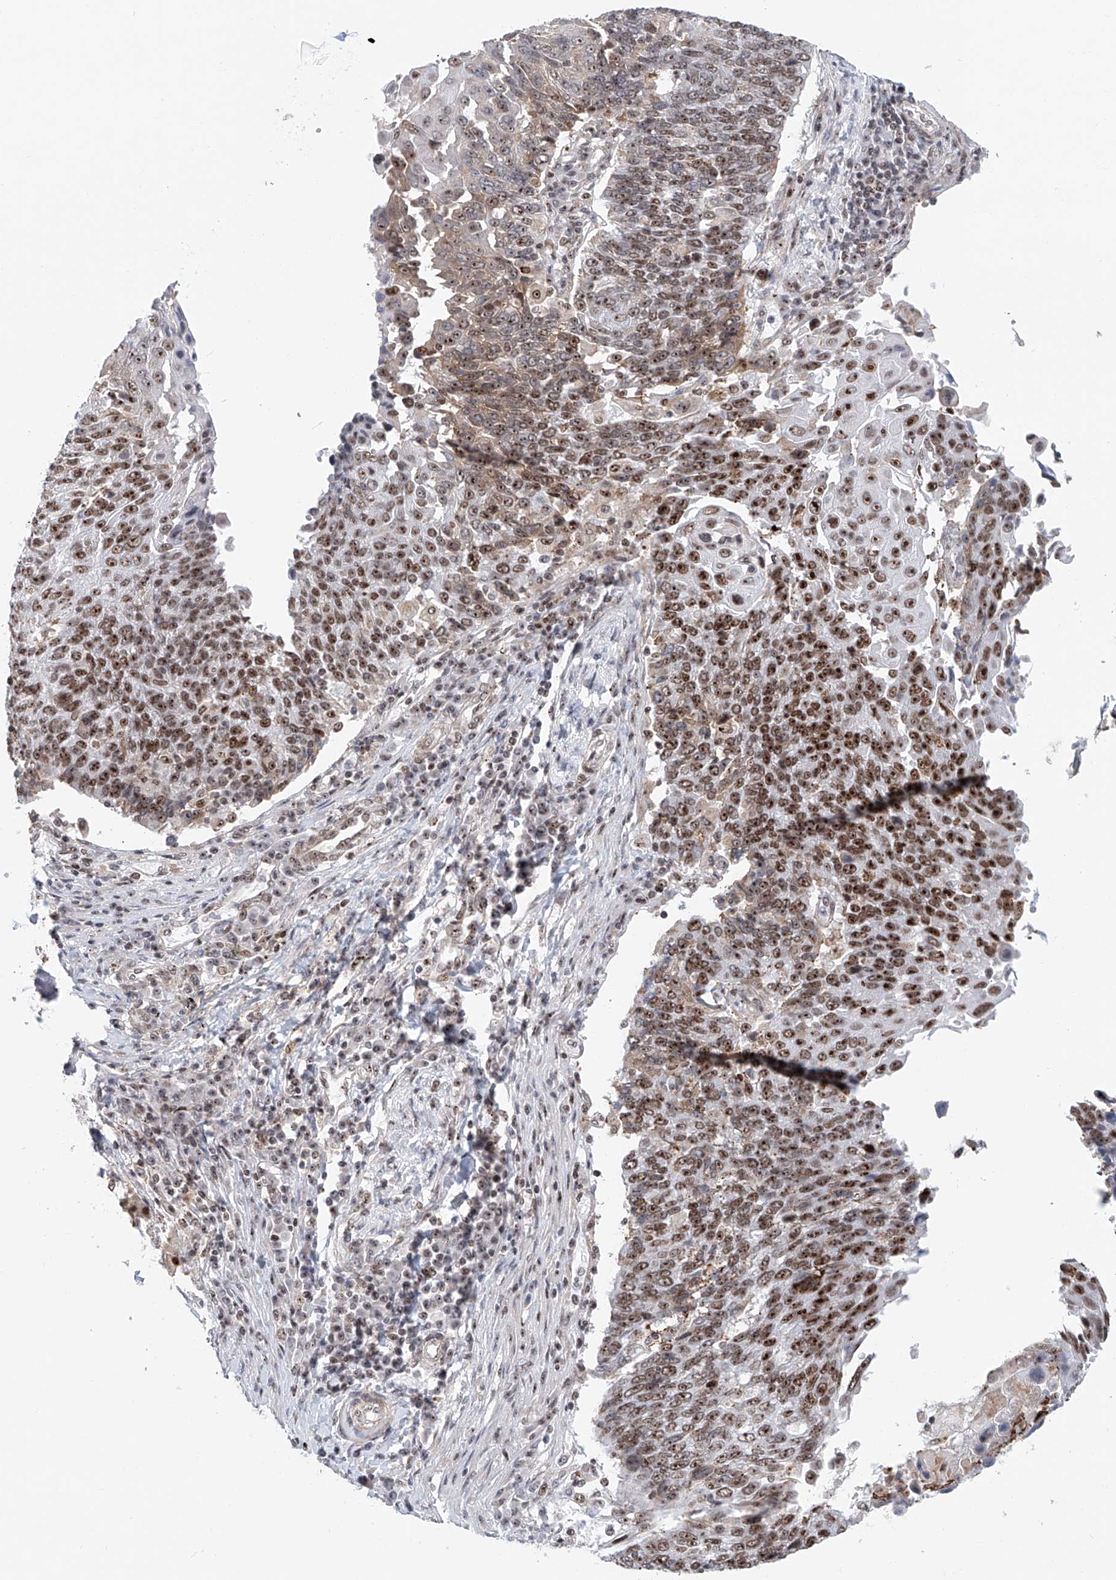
{"staining": {"intensity": "strong", "quantity": ">75%", "location": "nuclear"}, "tissue": "lung cancer", "cell_type": "Tumor cells", "image_type": "cancer", "snomed": [{"axis": "morphology", "description": "Squamous cell carcinoma, NOS"}, {"axis": "topography", "description": "Lung"}], "caption": "Lung squamous cell carcinoma was stained to show a protein in brown. There is high levels of strong nuclear staining in about >75% of tumor cells. Using DAB (3,3'-diaminobenzidine) (brown) and hematoxylin (blue) stains, captured at high magnification using brightfield microscopy.", "gene": "PRUNE2", "patient": {"sex": "male", "age": 66}}